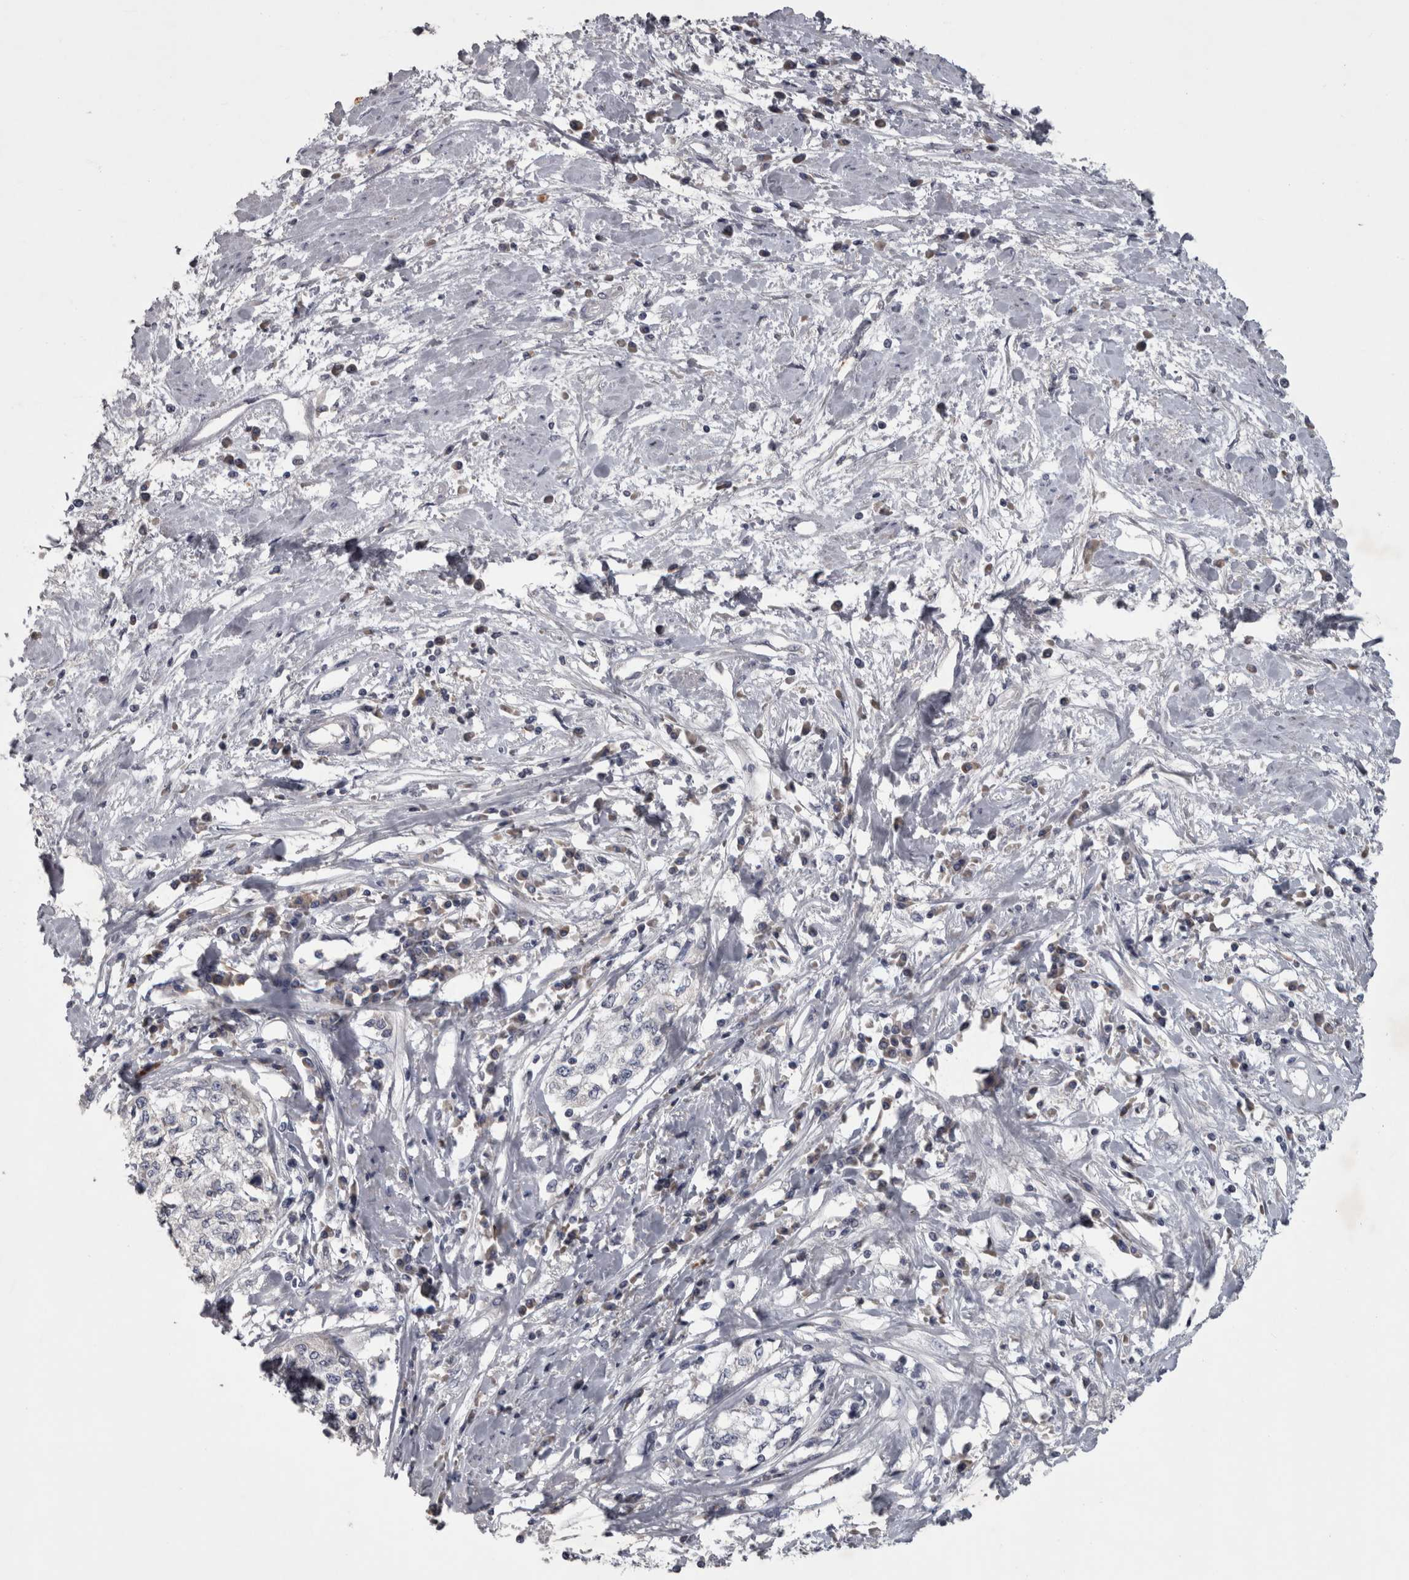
{"staining": {"intensity": "negative", "quantity": "none", "location": "none"}, "tissue": "cervical cancer", "cell_type": "Tumor cells", "image_type": "cancer", "snomed": [{"axis": "morphology", "description": "Squamous cell carcinoma, NOS"}, {"axis": "topography", "description": "Cervix"}], "caption": "Histopathology image shows no protein expression in tumor cells of cervical squamous cell carcinoma tissue.", "gene": "DBT", "patient": {"sex": "female", "age": 57}}